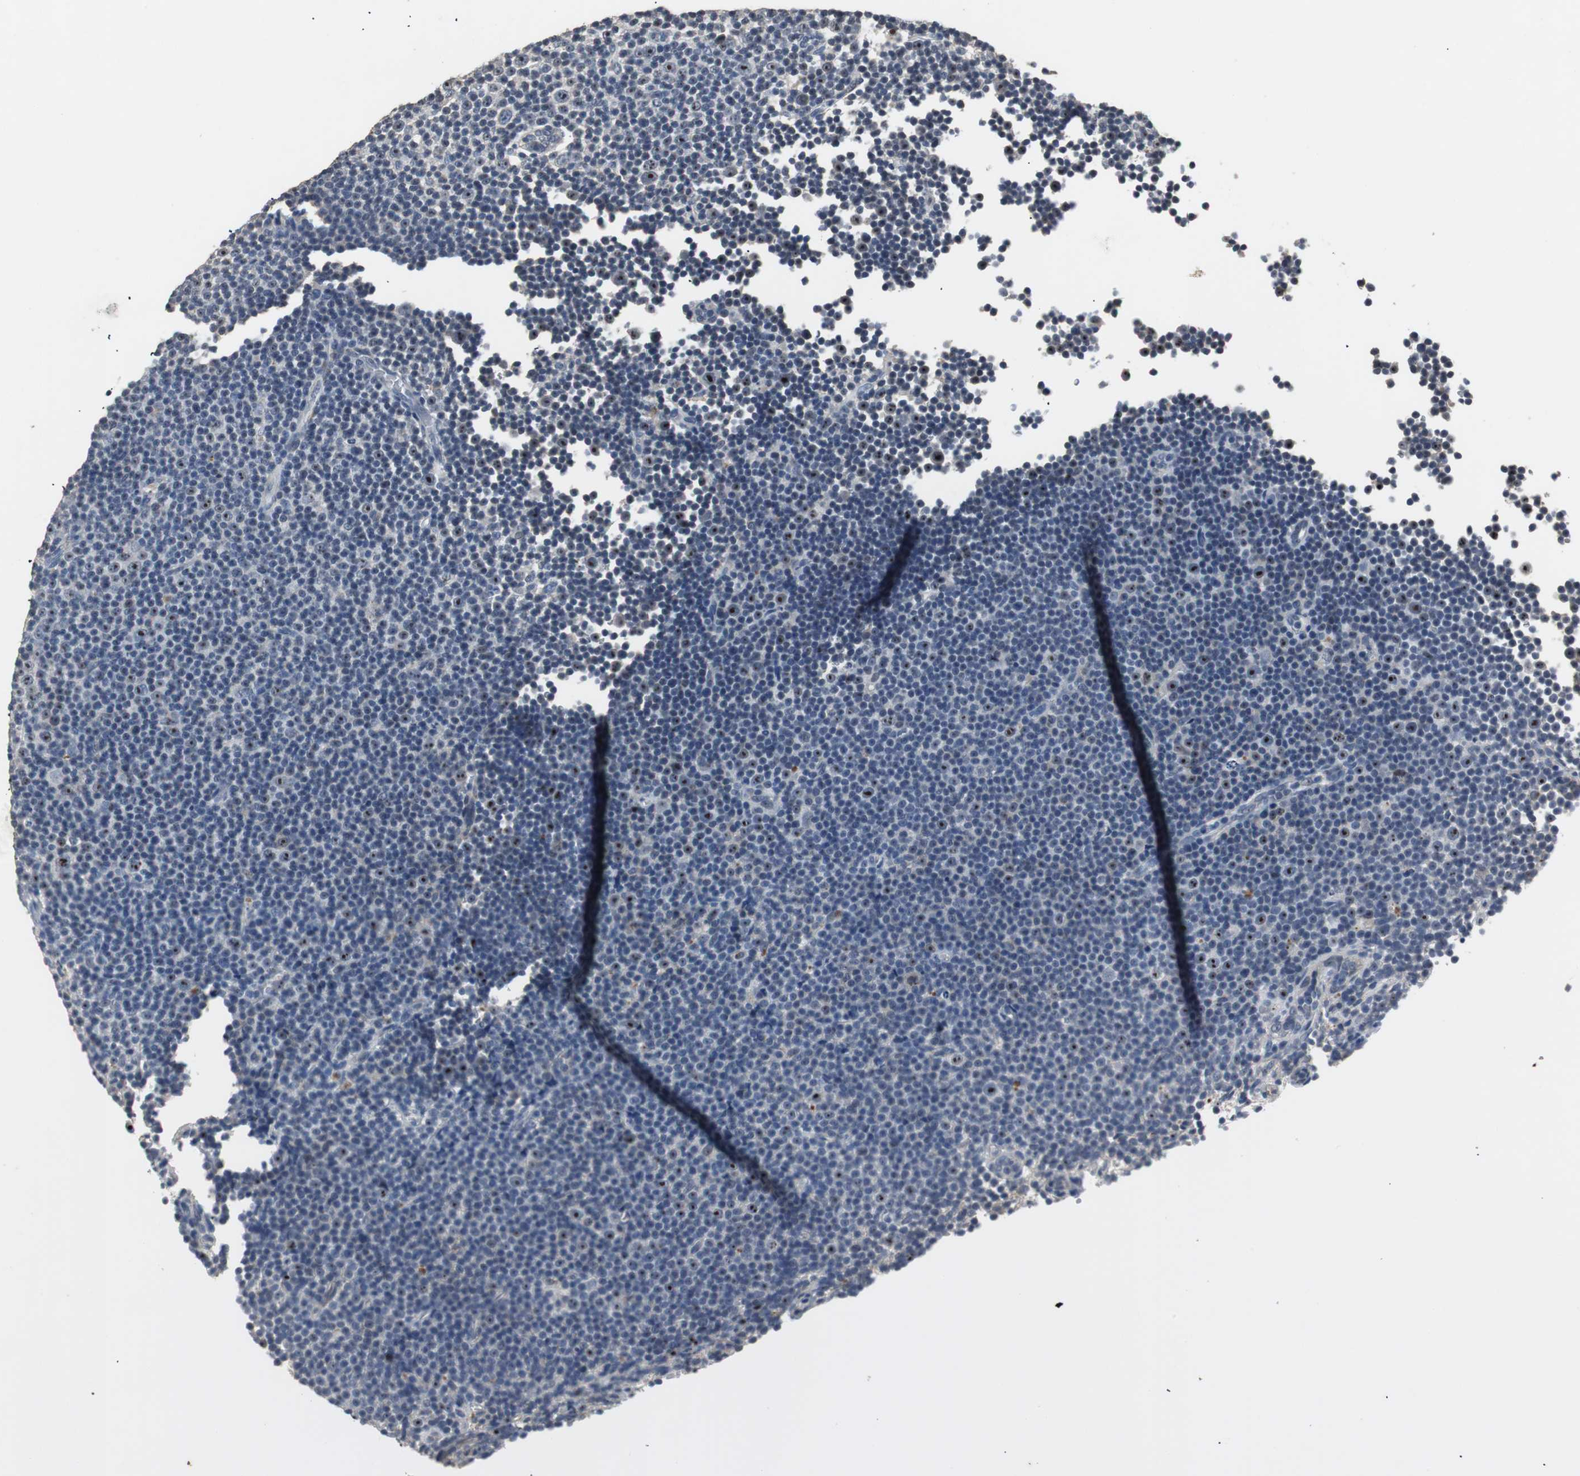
{"staining": {"intensity": "negative", "quantity": "none", "location": "none"}, "tissue": "lymphoma", "cell_type": "Tumor cells", "image_type": "cancer", "snomed": [{"axis": "morphology", "description": "Malignant lymphoma, non-Hodgkin's type, Low grade"}, {"axis": "topography", "description": "Lymph node"}], "caption": "An IHC histopathology image of low-grade malignant lymphoma, non-Hodgkin's type is shown. There is no staining in tumor cells of low-grade malignant lymphoma, non-Hodgkin's type.", "gene": "PCYT1B", "patient": {"sex": "female", "age": 67}}